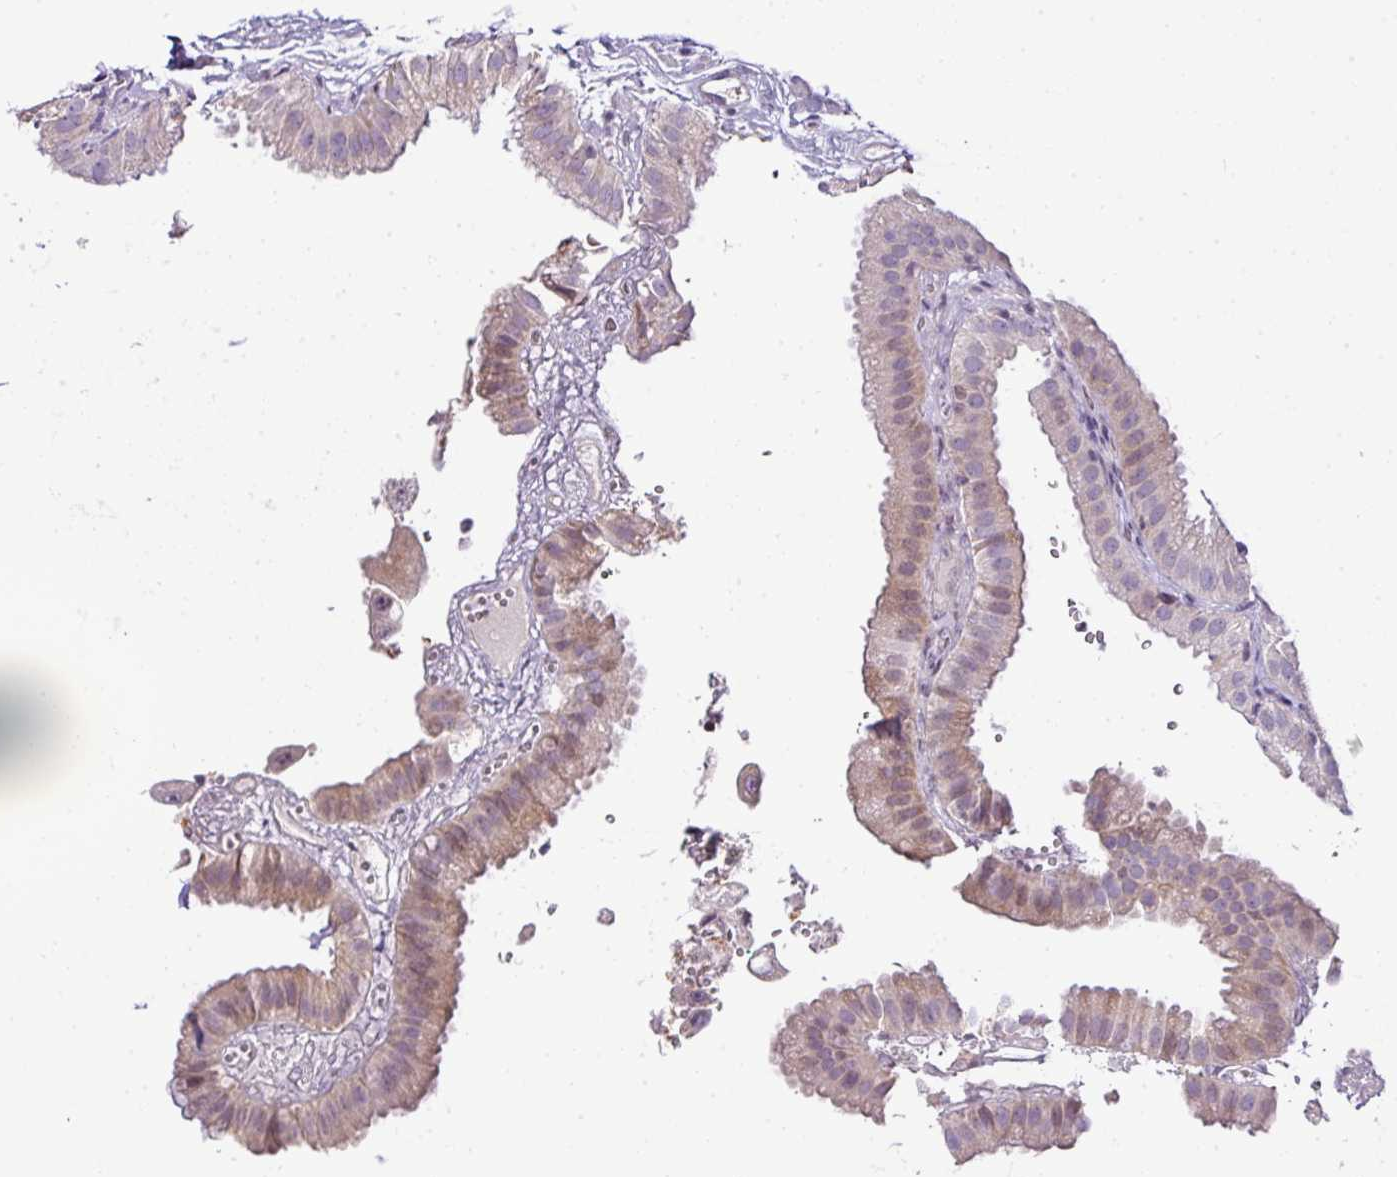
{"staining": {"intensity": "weak", "quantity": "25%-75%", "location": "cytoplasmic/membranous,nuclear"}, "tissue": "gallbladder", "cell_type": "Glandular cells", "image_type": "normal", "snomed": [{"axis": "morphology", "description": "Normal tissue, NOS"}, {"axis": "topography", "description": "Gallbladder"}], "caption": "Glandular cells reveal low levels of weak cytoplasmic/membranous,nuclear staining in approximately 25%-75% of cells in unremarkable human gallbladder. (brown staining indicates protein expression, while blue staining denotes nuclei).", "gene": "TEX30", "patient": {"sex": "female", "age": 61}}